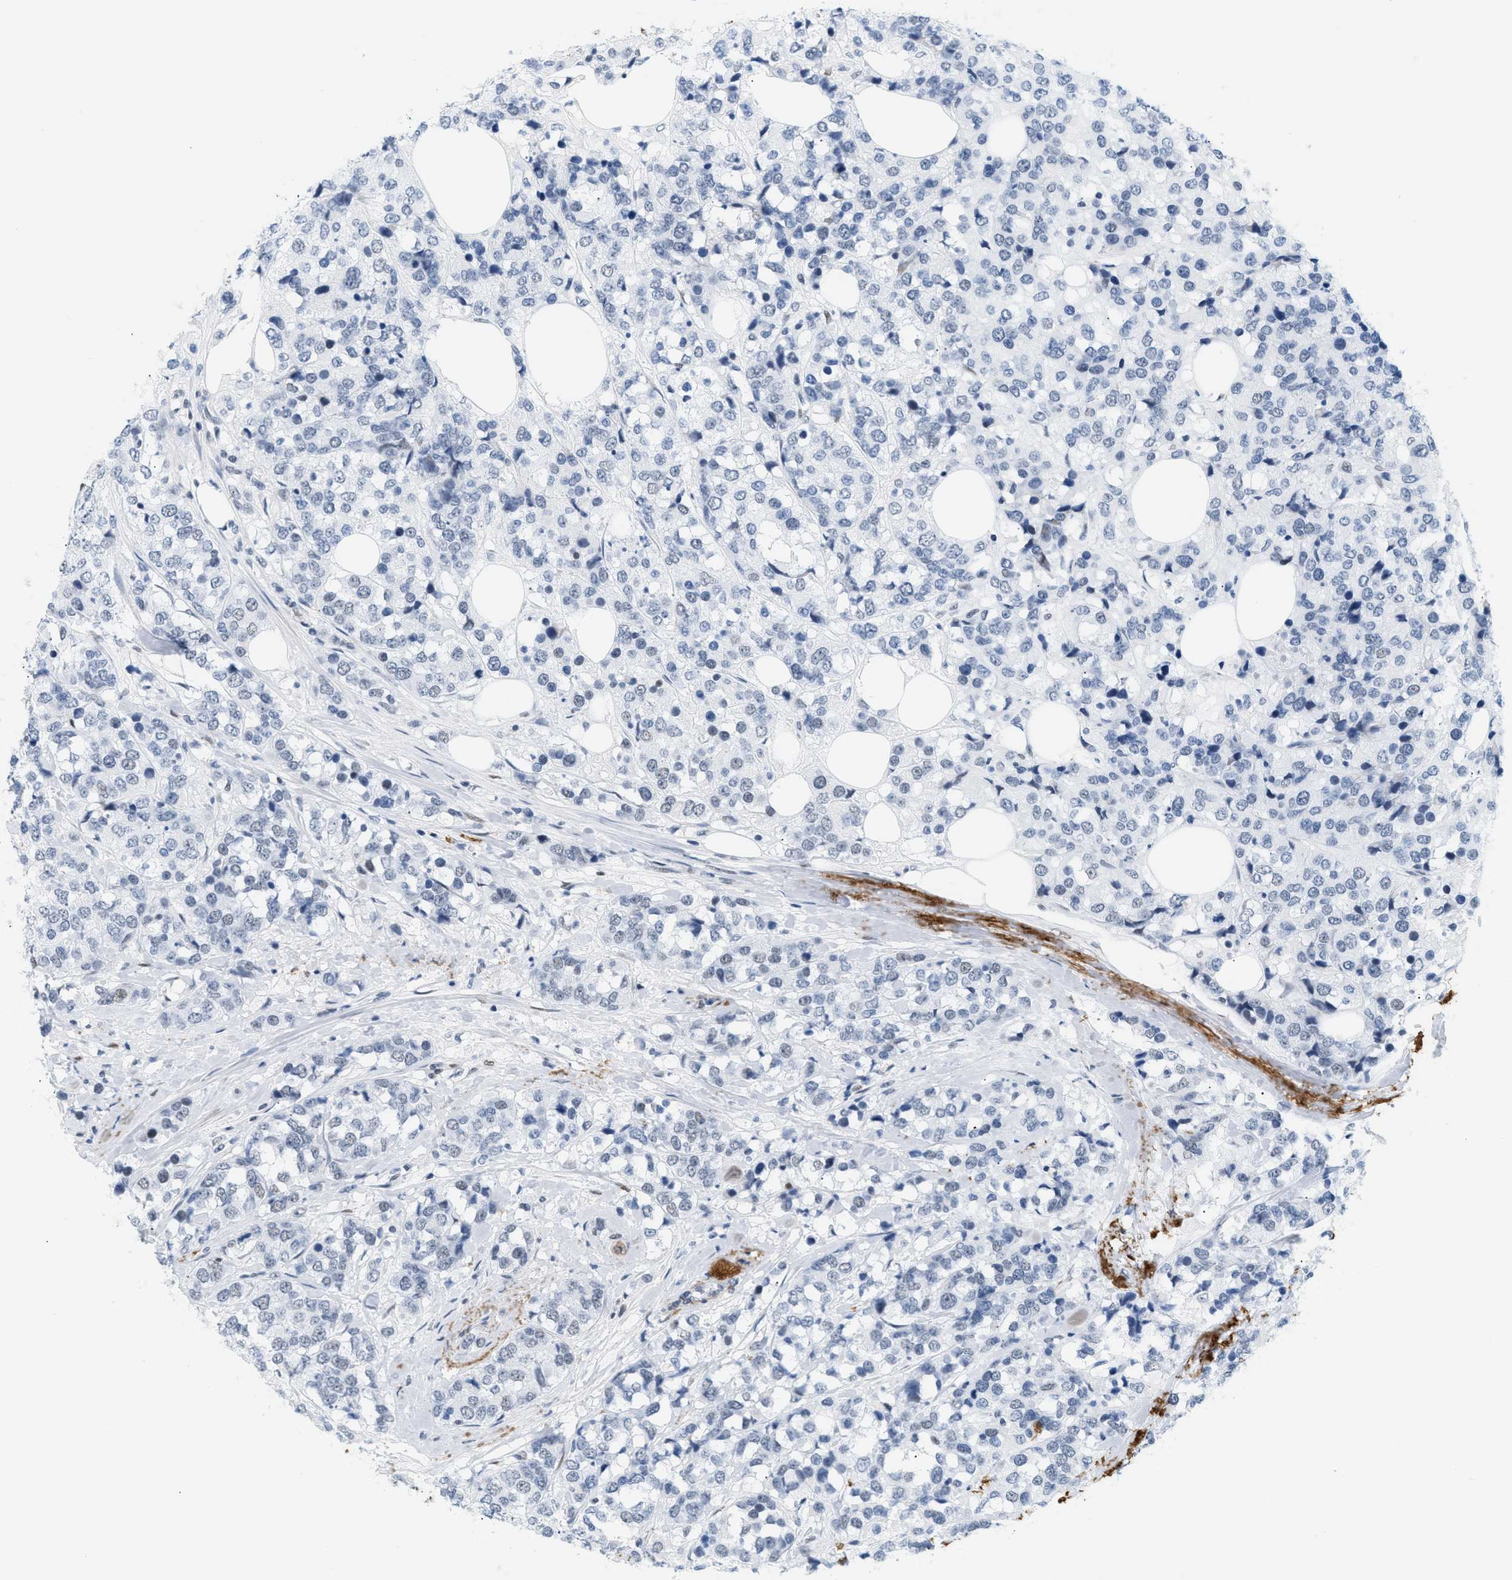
{"staining": {"intensity": "weak", "quantity": "<25%", "location": "nuclear"}, "tissue": "breast cancer", "cell_type": "Tumor cells", "image_type": "cancer", "snomed": [{"axis": "morphology", "description": "Lobular carcinoma"}, {"axis": "topography", "description": "Breast"}], "caption": "Histopathology image shows no protein staining in tumor cells of breast cancer (lobular carcinoma) tissue.", "gene": "ELN", "patient": {"sex": "female", "age": 59}}